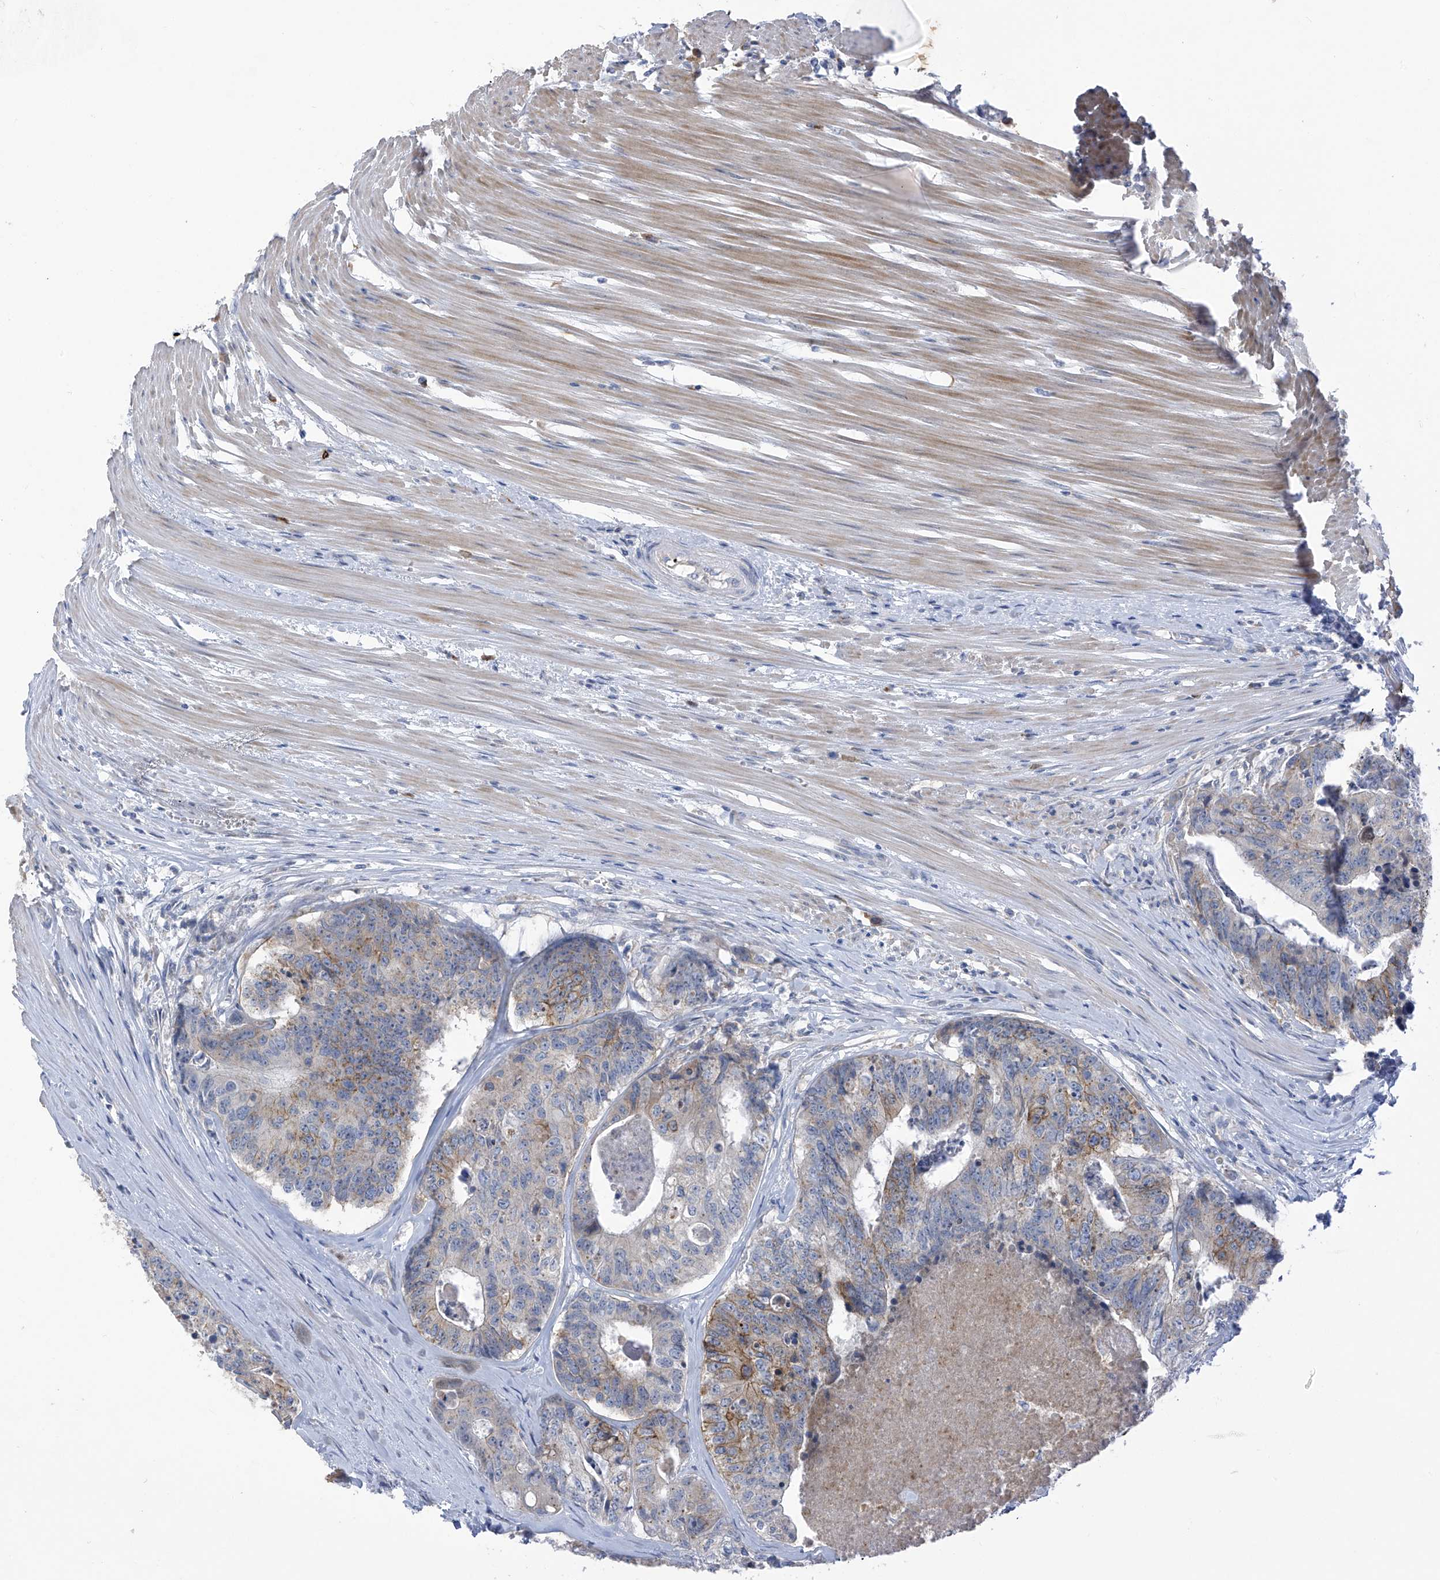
{"staining": {"intensity": "moderate", "quantity": "<25%", "location": "cytoplasmic/membranous"}, "tissue": "colorectal cancer", "cell_type": "Tumor cells", "image_type": "cancer", "snomed": [{"axis": "morphology", "description": "Adenocarcinoma, NOS"}, {"axis": "topography", "description": "Colon"}], "caption": "Human colorectal adenocarcinoma stained for a protein (brown) demonstrates moderate cytoplasmic/membranous positive staining in approximately <25% of tumor cells.", "gene": "SLCO4A1", "patient": {"sex": "female", "age": 67}}